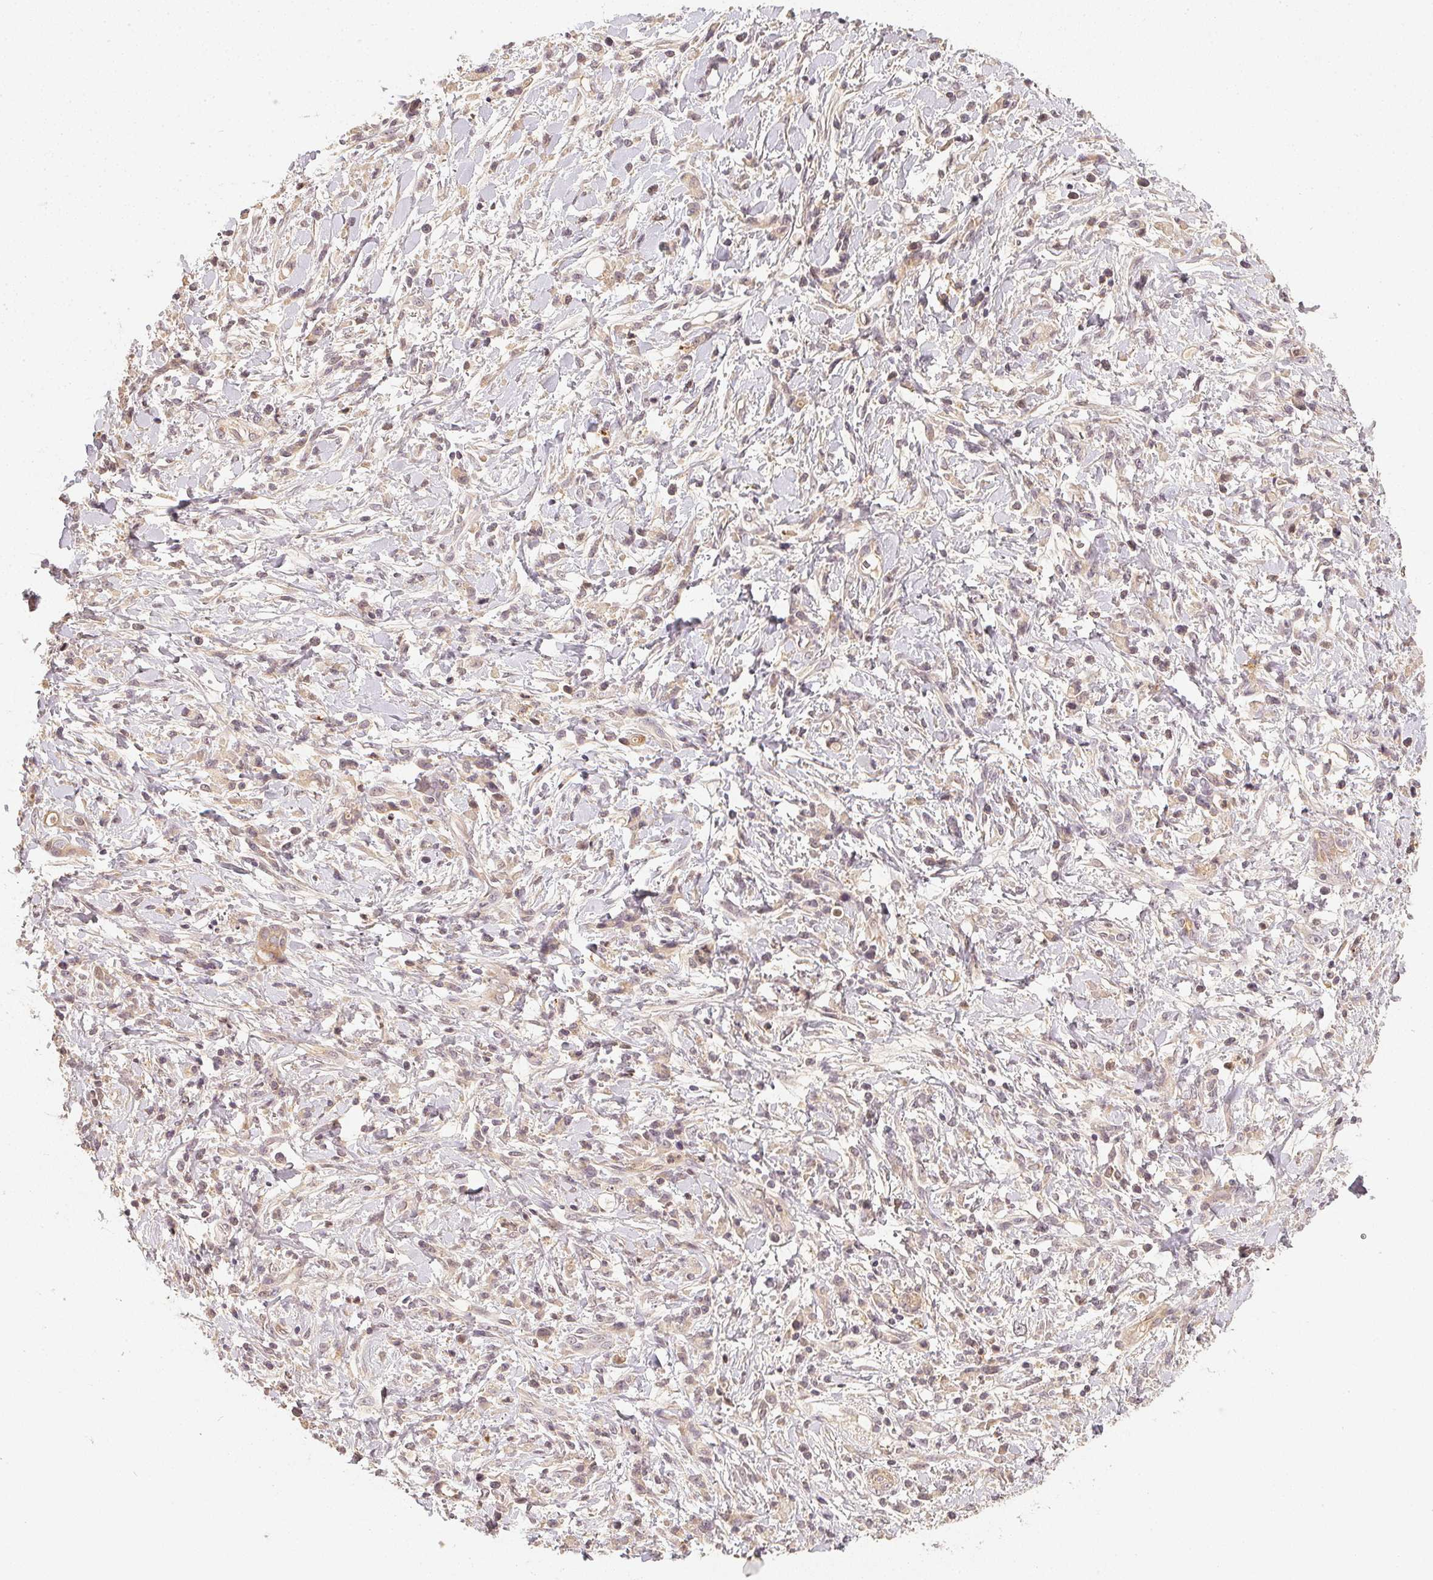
{"staining": {"intensity": "negative", "quantity": "none", "location": "none"}, "tissue": "stomach cancer", "cell_type": "Tumor cells", "image_type": "cancer", "snomed": [{"axis": "morphology", "description": "Adenocarcinoma, NOS"}, {"axis": "topography", "description": "Stomach"}], "caption": "Protein analysis of stomach cancer reveals no significant staining in tumor cells. Brightfield microscopy of immunohistochemistry stained with DAB (brown) and hematoxylin (blue), captured at high magnification.", "gene": "SERPINE1", "patient": {"sex": "female", "age": 84}}